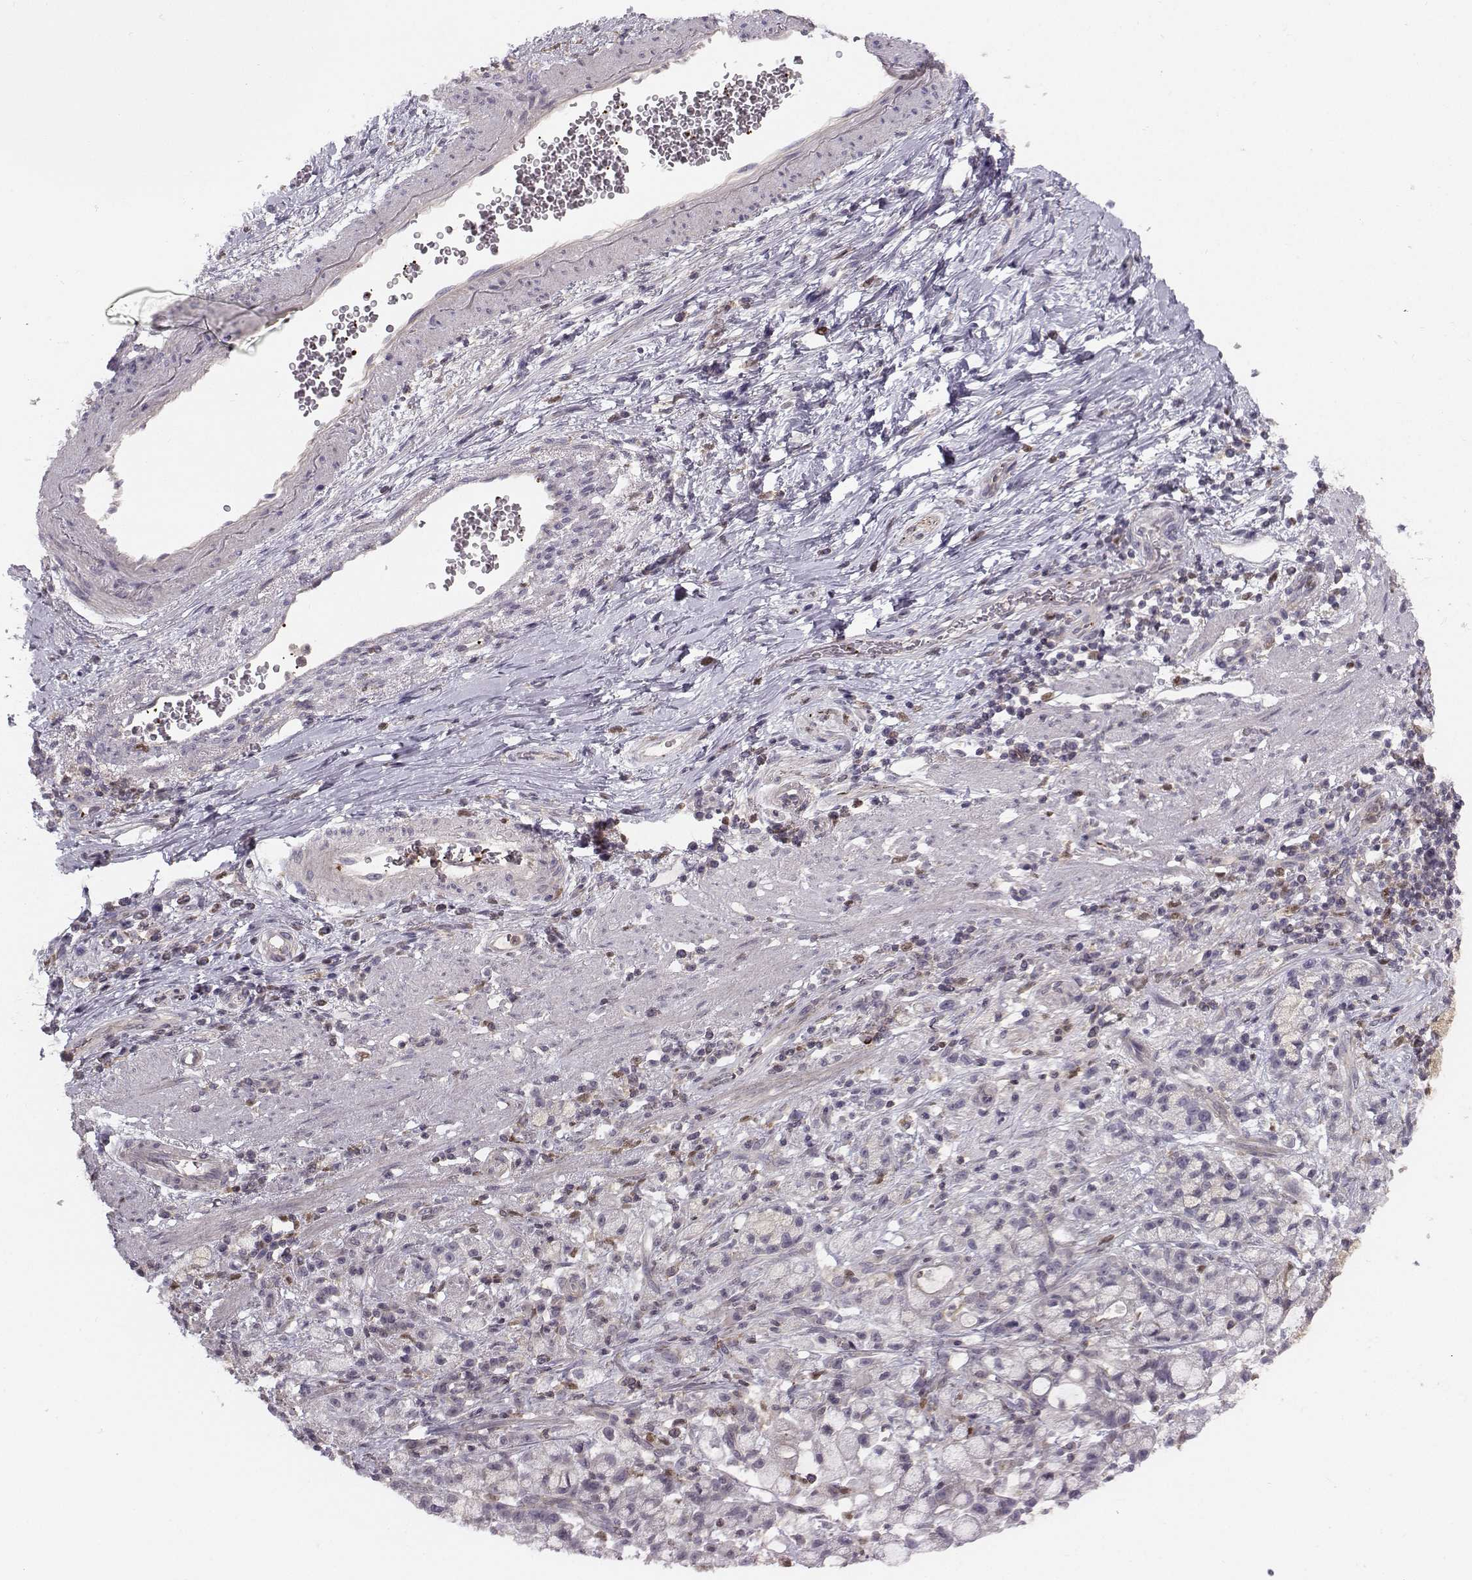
{"staining": {"intensity": "negative", "quantity": "none", "location": "none"}, "tissue": "stomach cancer", "cell_type": "Tumor cells", "image_type": "cancer", "snomed": [{"axis": "morphology", "description": "Adenocarcinoma, NOS"}, {"axis": "topography", "description": "Stomach"}], "caption": "This is an IHC micrograph of human stomach cancer. There is no expression in tumor cells.", "gene": "ASB16", "patient": {"sex": "male", "age": 58}}